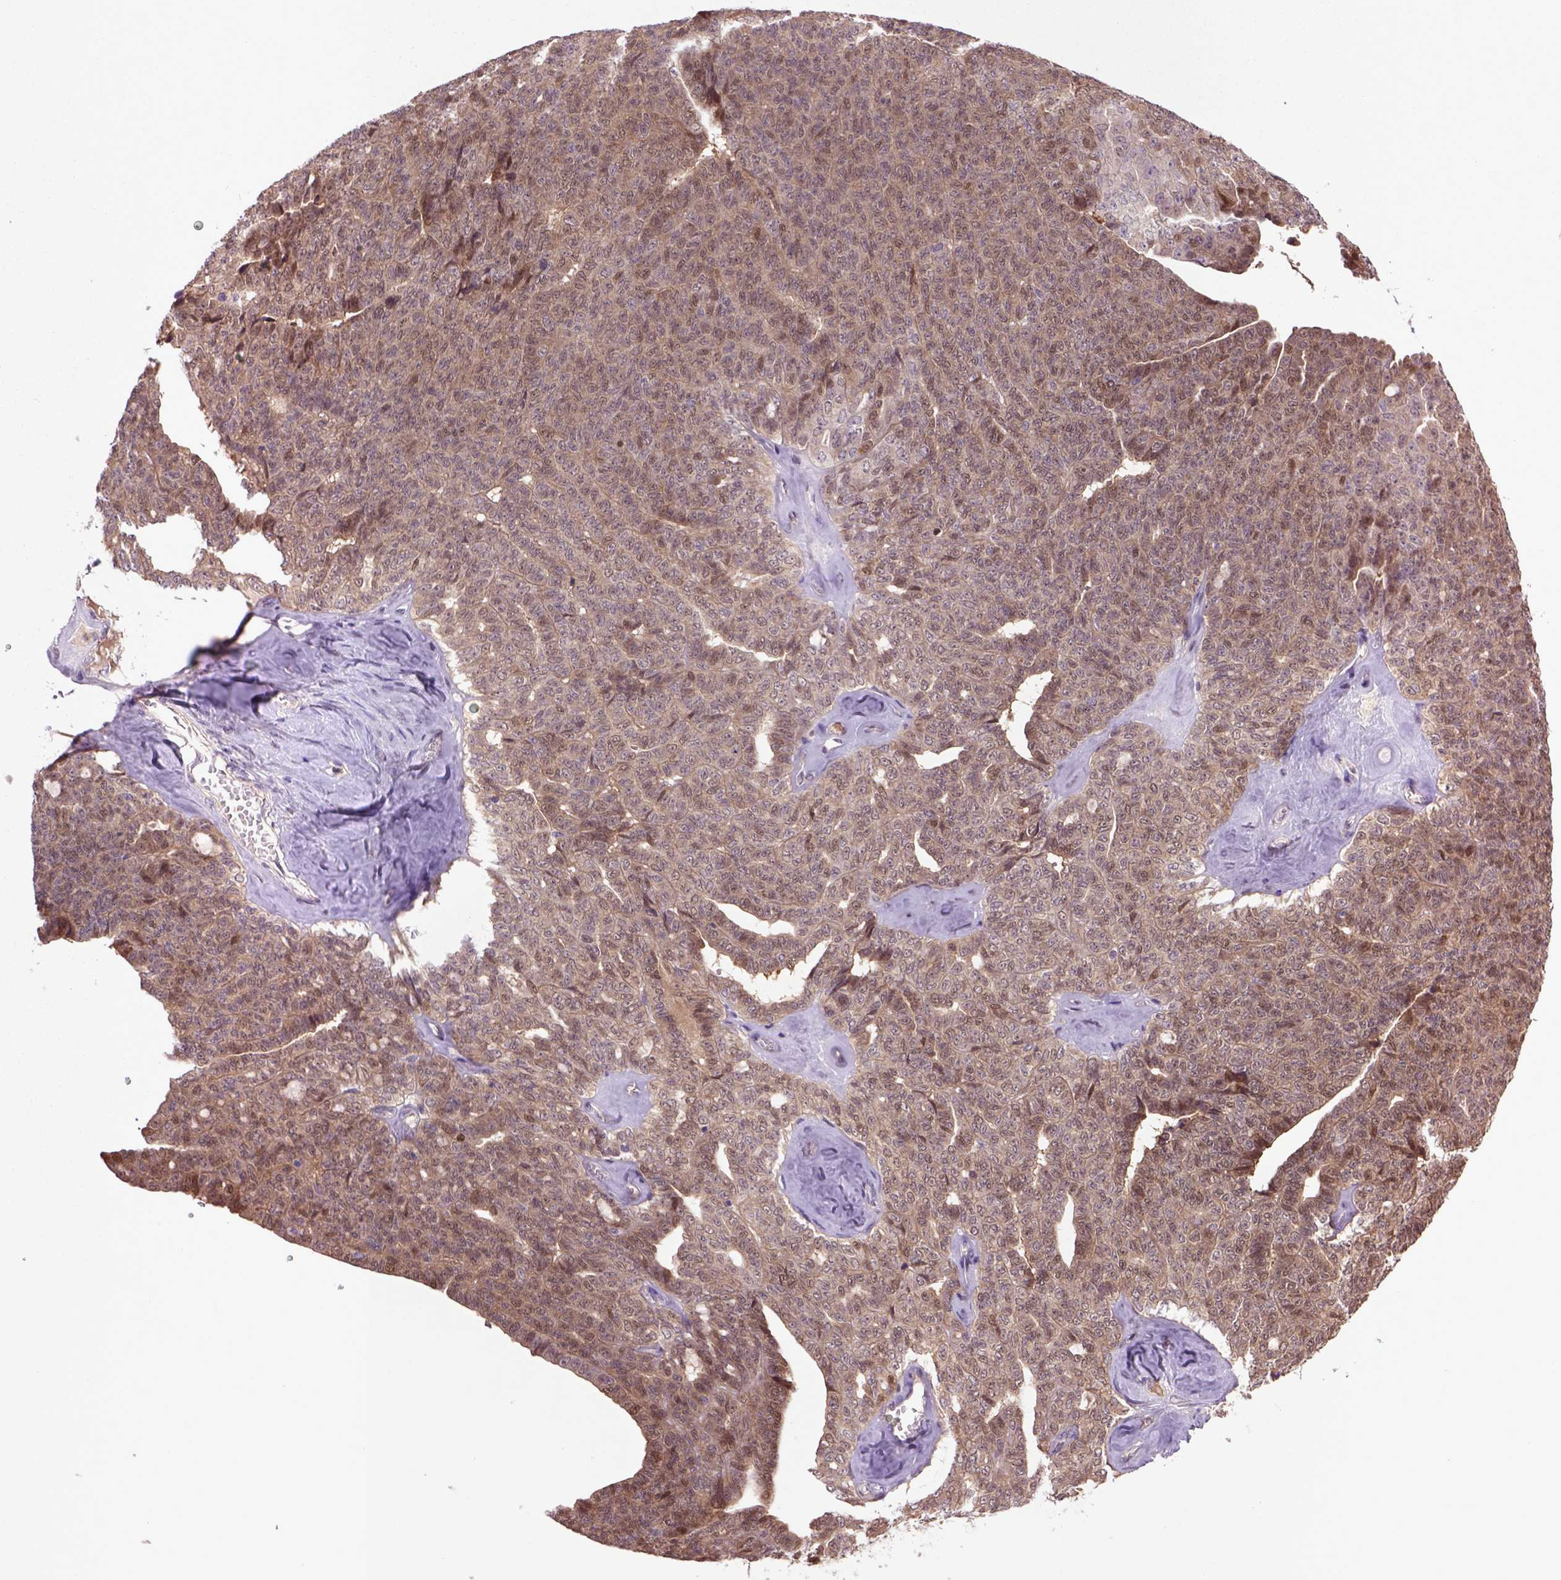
{"staining": {"intensity": "moderate", "quantity": ">75%", "location": "cytoplasmic/membranous,nuclear"}, "tissue": "ovarian cancer", "cell_type": "Tumor cells", "image_type": "cancer", "snomed": [{"axis": "morphology", "description": "Cystadenocarcinoma, serous, NOS"}, {"axis": "topography", "description": "Ovary"}], "caption": "Serous cystadenocarcinoma (ovarian) stained with a protein marker exhibits moderate staining in tumor cells.", "gene": "HSPBP1", "patient": {"sex": "female", "age": 71}}